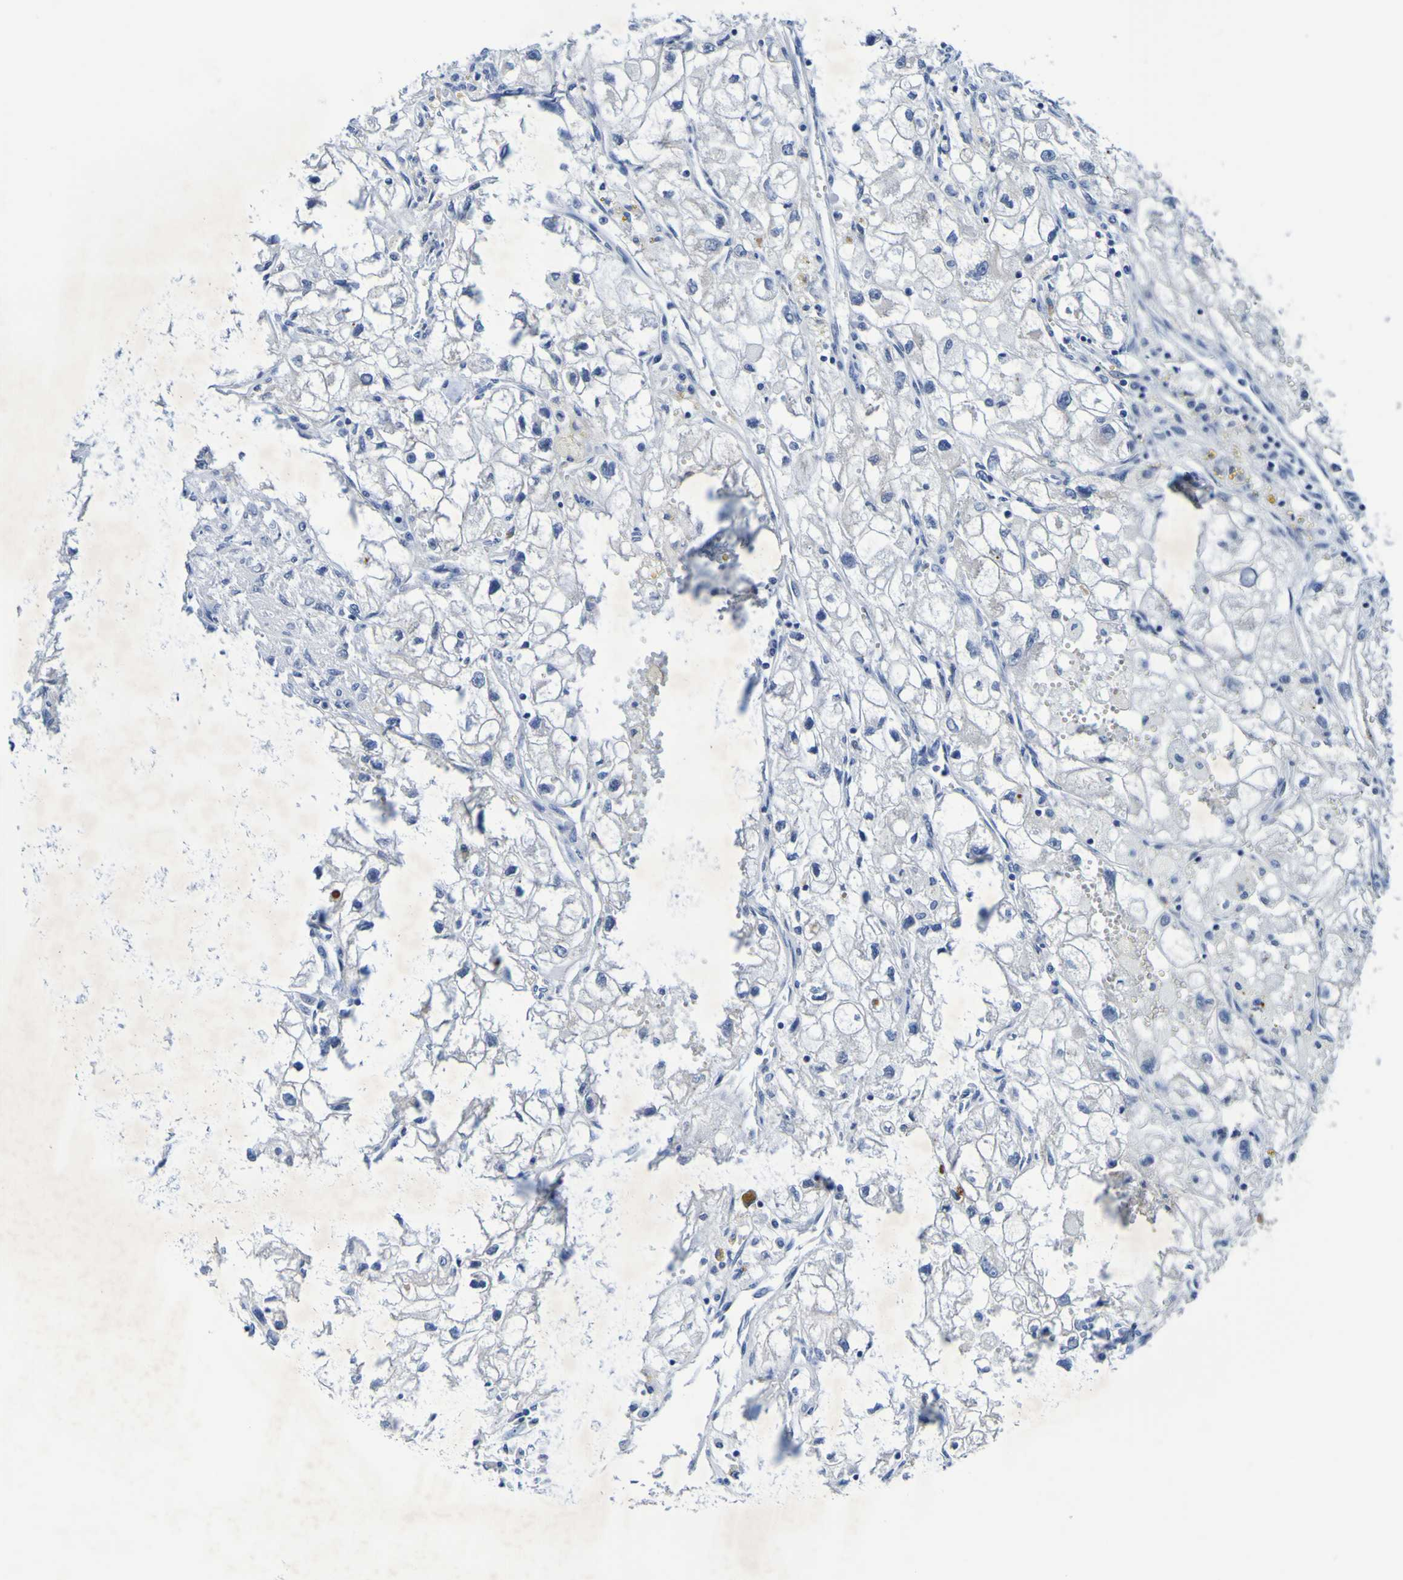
{"staining": {"intensity": "negative", "quantity": "none", "location": "none"}, "tissue": "renal cancer", "cell_type": "Tumor cells", "image_type": "cancer", "snomed": [{"axis": "morphology", "description": "Adenocarcinoma, NOS"}, {"axis": "topography", "description": "Kidney"}], "caption": "DAB (3,3'-diaminobenzidine) immunohistochemical staining of renal adenocarcinoma exhibits no significant staining in tumor cells.", "gene": "VMA21", "patient": {"sex": "female", "age": 70}}